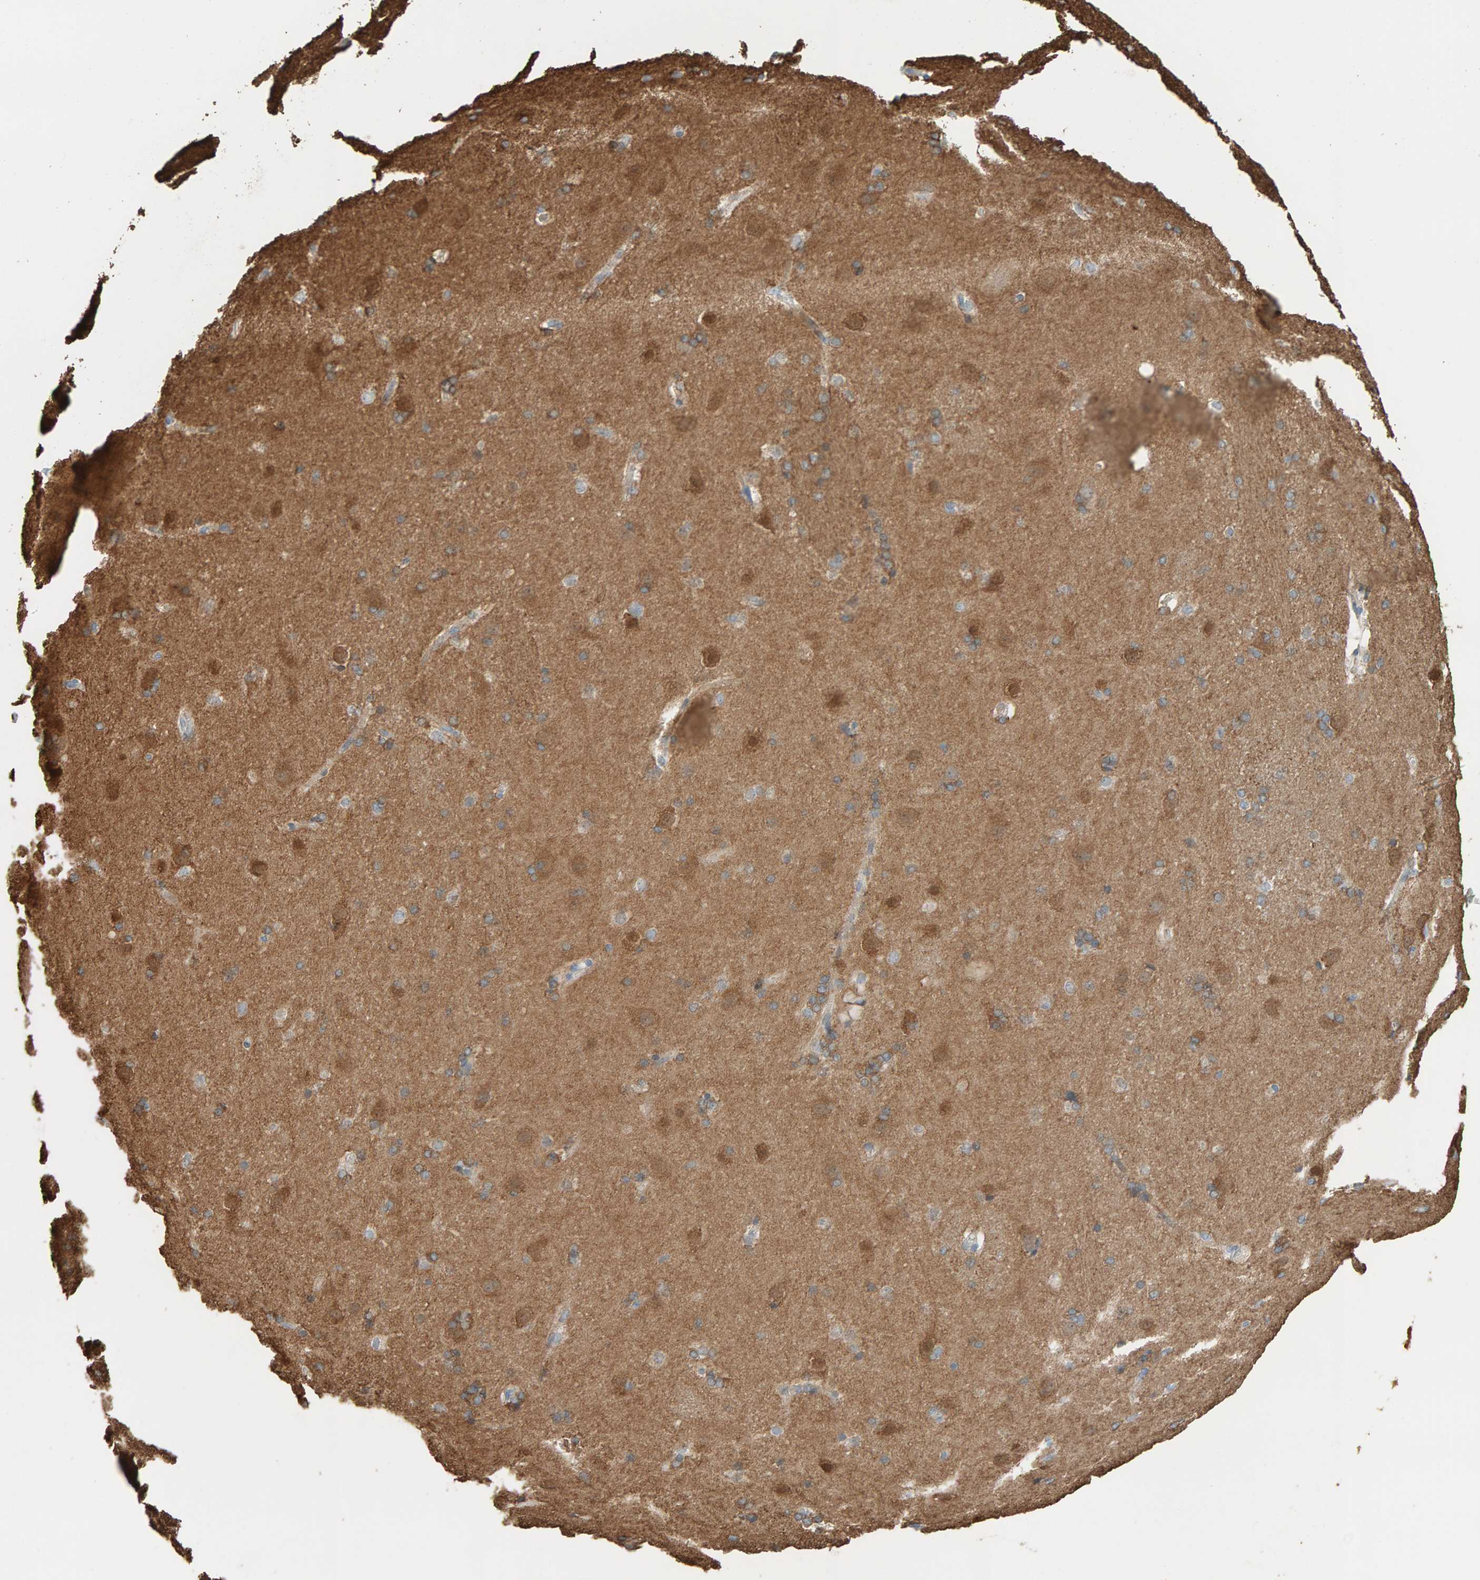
{"staining": {"intensity": "moderate", "quantity": "25%-75%", "location": "cytoplasmic/membranous"}, "tissue": "caudate", "cell_type": "Glial cells", "image_type": "normal", "snomed": [{"axis": "morphology", "description": "Normal tissue, NOS"}, {"axis": "topography", "description": "Lateral ventricle wall"}], "caption": "This histopathology image exhibits immunohistochemistry (IHC) staining of normal caudate, with medium moderate cytoplasmic/membranous expression in approximately 25%-75% of glial cells.", "gene": "IPPK", "patient": {"sex": "female", "age": 19}}